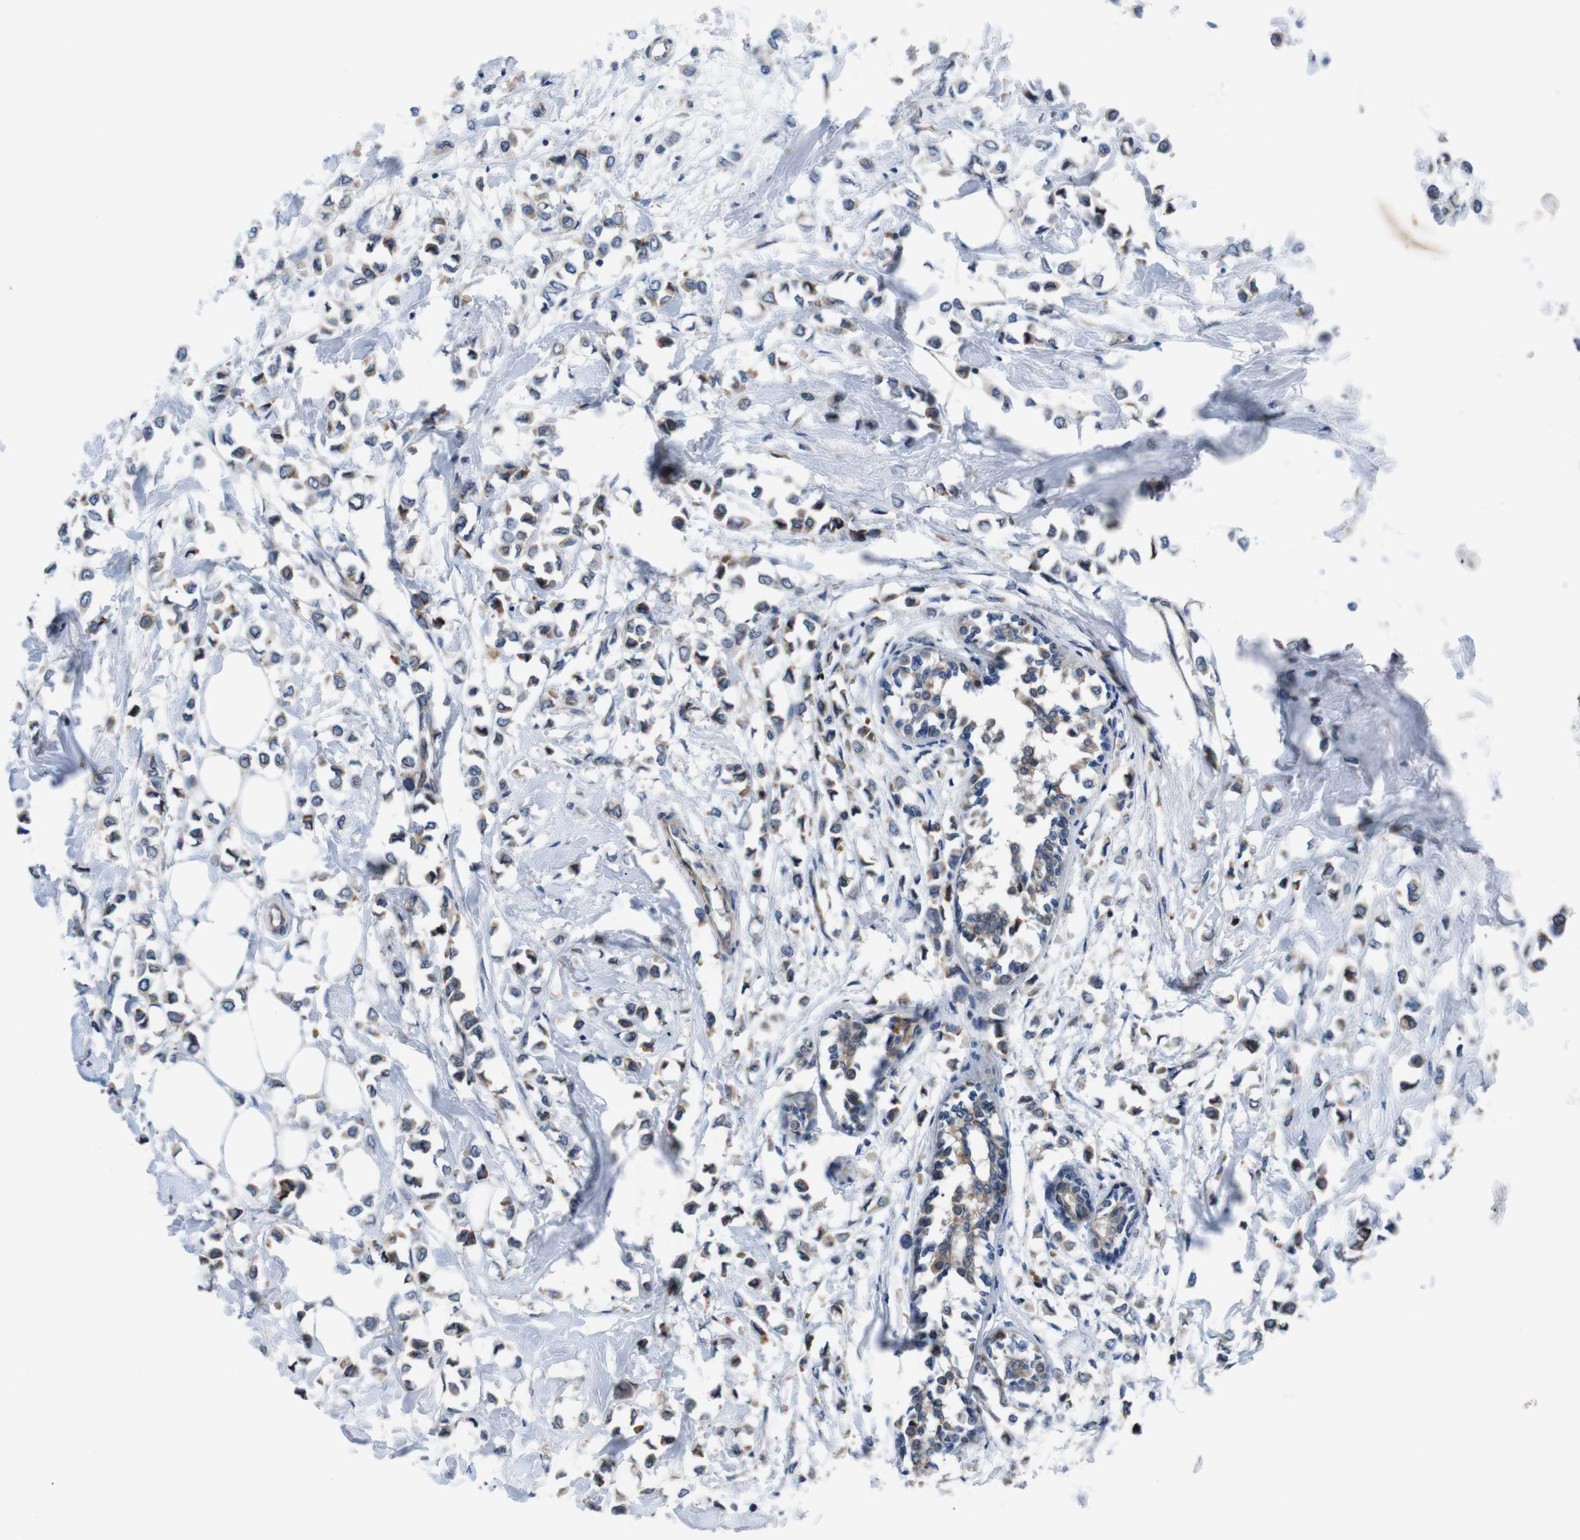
{"staining": {"intensity": "moderate", "quantity": ">75%", "location": "cytoplasmic/membranous"}, "tissue": "breast cancer", "cell_type": "Tumor cells", "image_type": "cancer", "snomed": [{"axis": "morphology", "description": "Lobular carcinoma"}, {"axis": "topography", "description": "Breast"}], "caption": "A high-resolution micrograph shows IHC staining of lobular carcinoma (breast), which displays moderate cytoplasmic/membranous staining in approximately >75% of tumor cells.", "gene": "JAK1", "patient": {"sex": "female", "age": 51}}